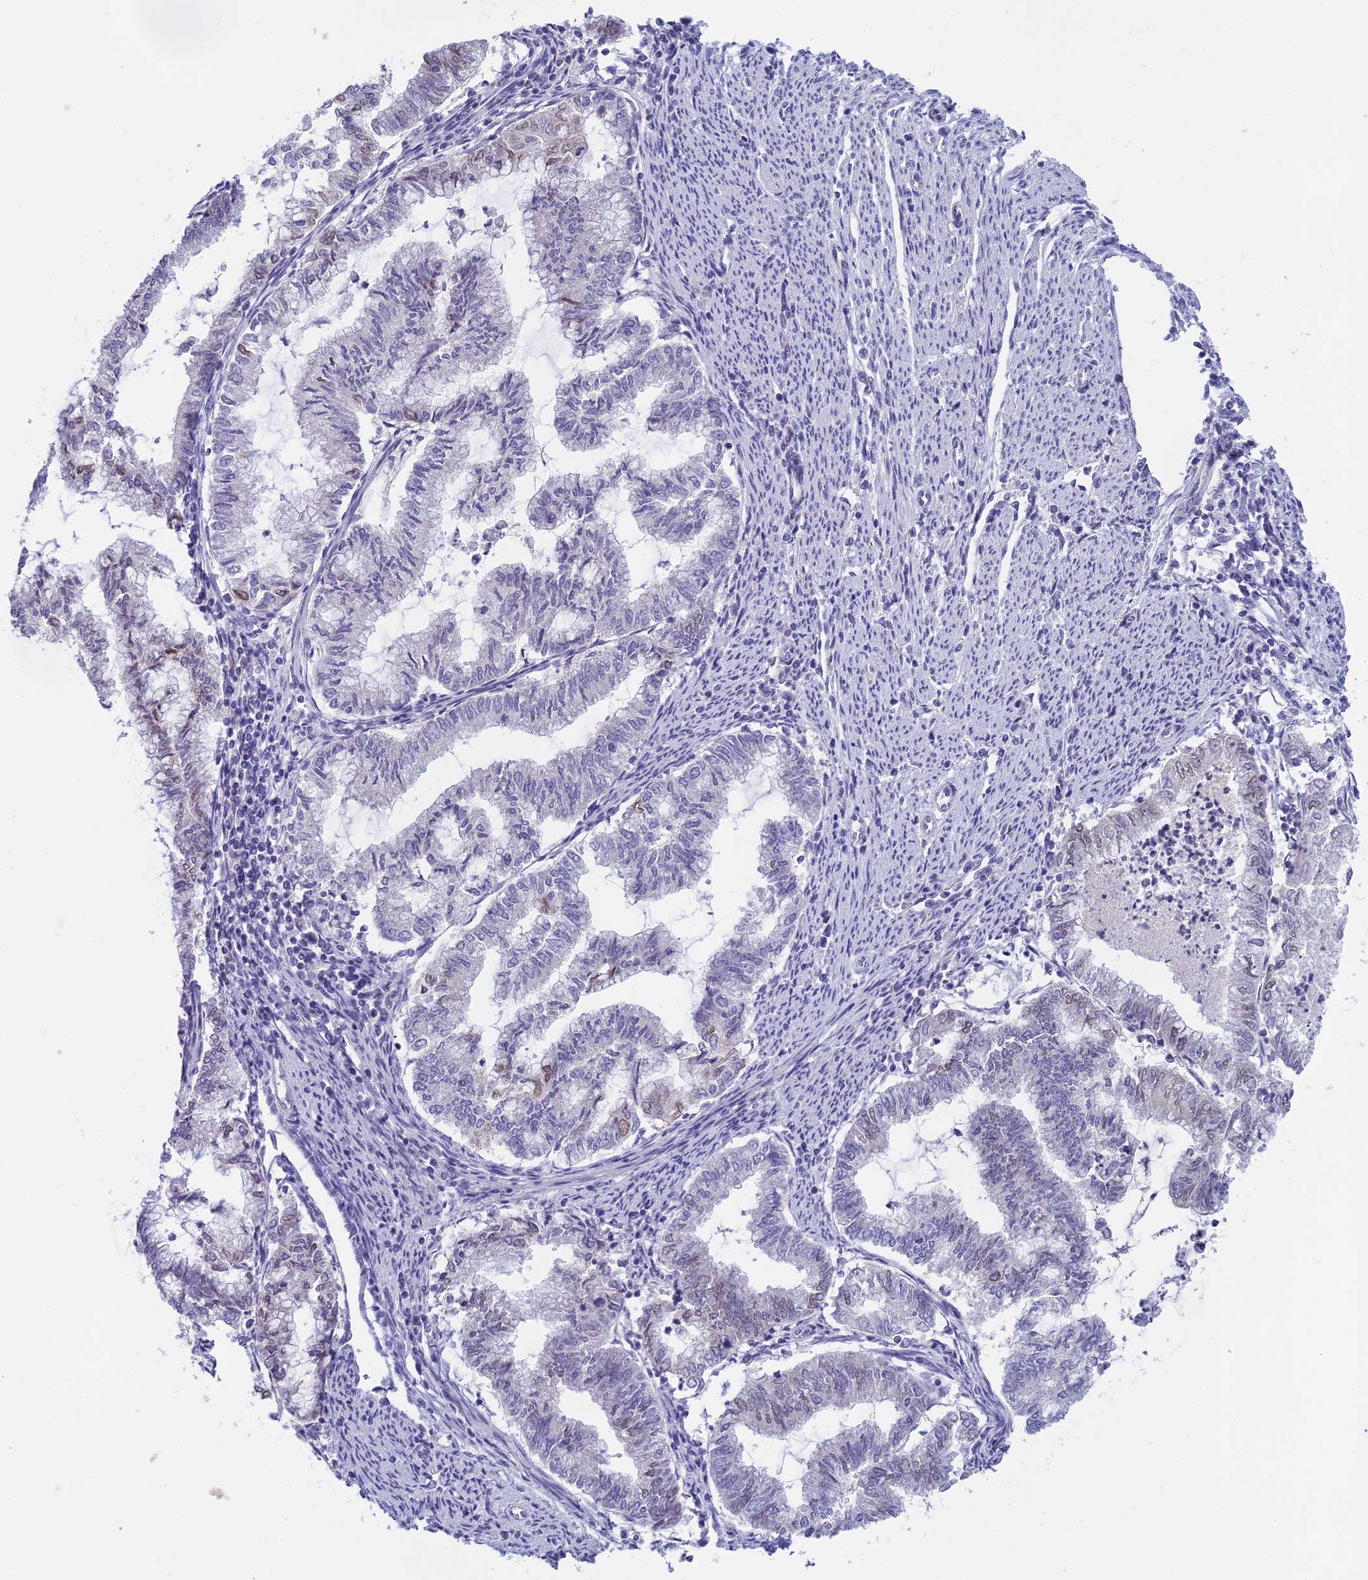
{"staining": {"intensity": "weak", "quantity": "<25%", "location": "nuclear"}, "tissue": "endometrial cancer", "cell_type": "Tumor cells", "image_type": "cancer", "snomed": [{"axis": "morphology", "description": "Adenocarcinoma, NOS"}, {"axis": "topography", "description": "Endometrium"}], "caption": "Tumor cells are negative for protein expression in human endometrial adenocarcinoma.", "gene": "ARHGEF37", "patient": {"sex": "female", "age": 79}}